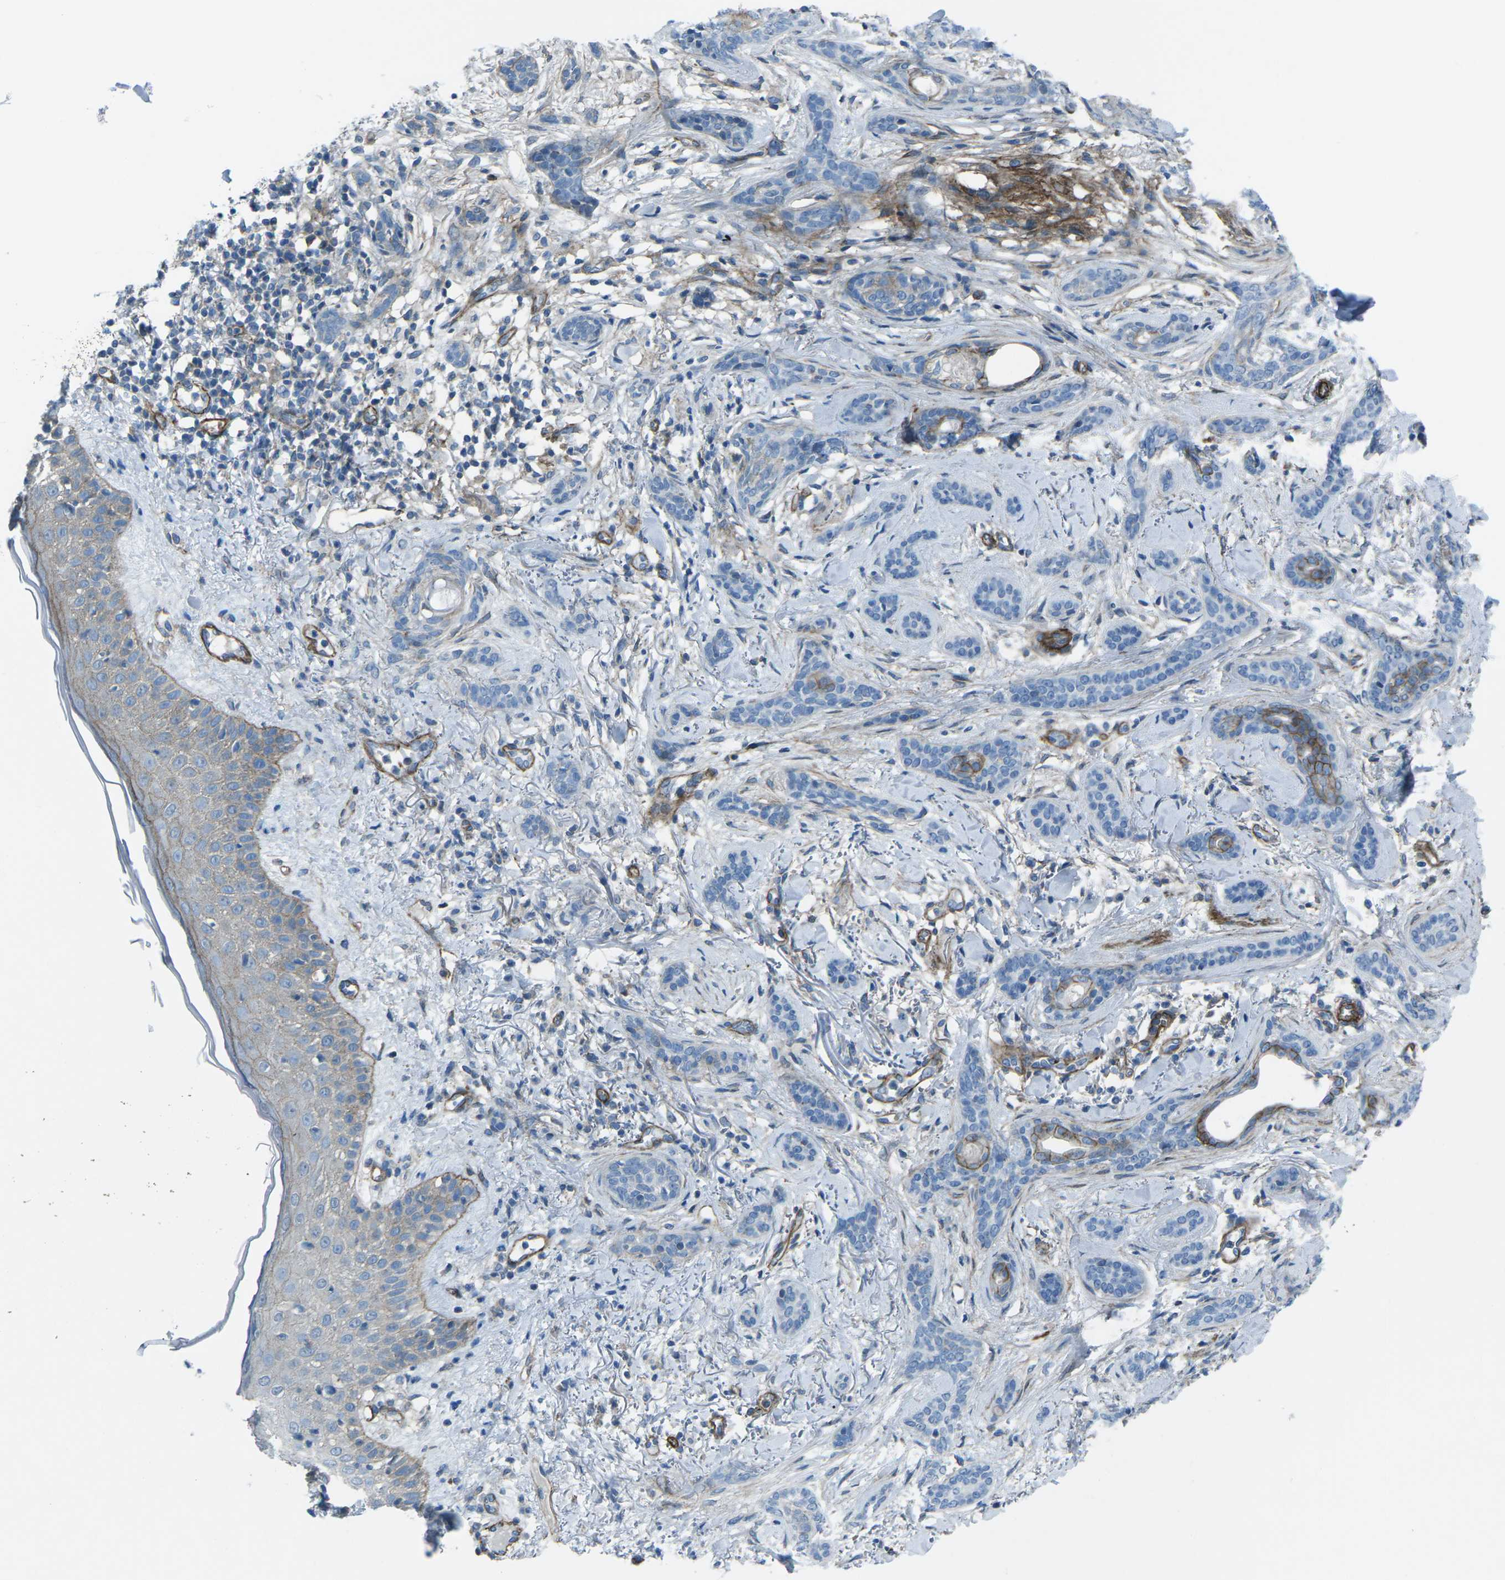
{"staining": {"intensity": "negative", "quantity": "none", "location": "none"}, "tissue": "skin cancer", "cell_type": "Tumor cells", "image_type": "cancer", "snomed": [{"axis": "morphology", "description": "Basal cell carcinoma"}, {"axis": "morphology", "description": "Adnexal tumor, benign"}, {"axis": "topography", "description": "Skin"}], "caption": "Human skin benign adnexal tumor stained for a protein using immunohistochemistry demonstrates no staining in tumor cells.", "gene": "UTRN", "patient": {"sex": "female", "age": 42}}